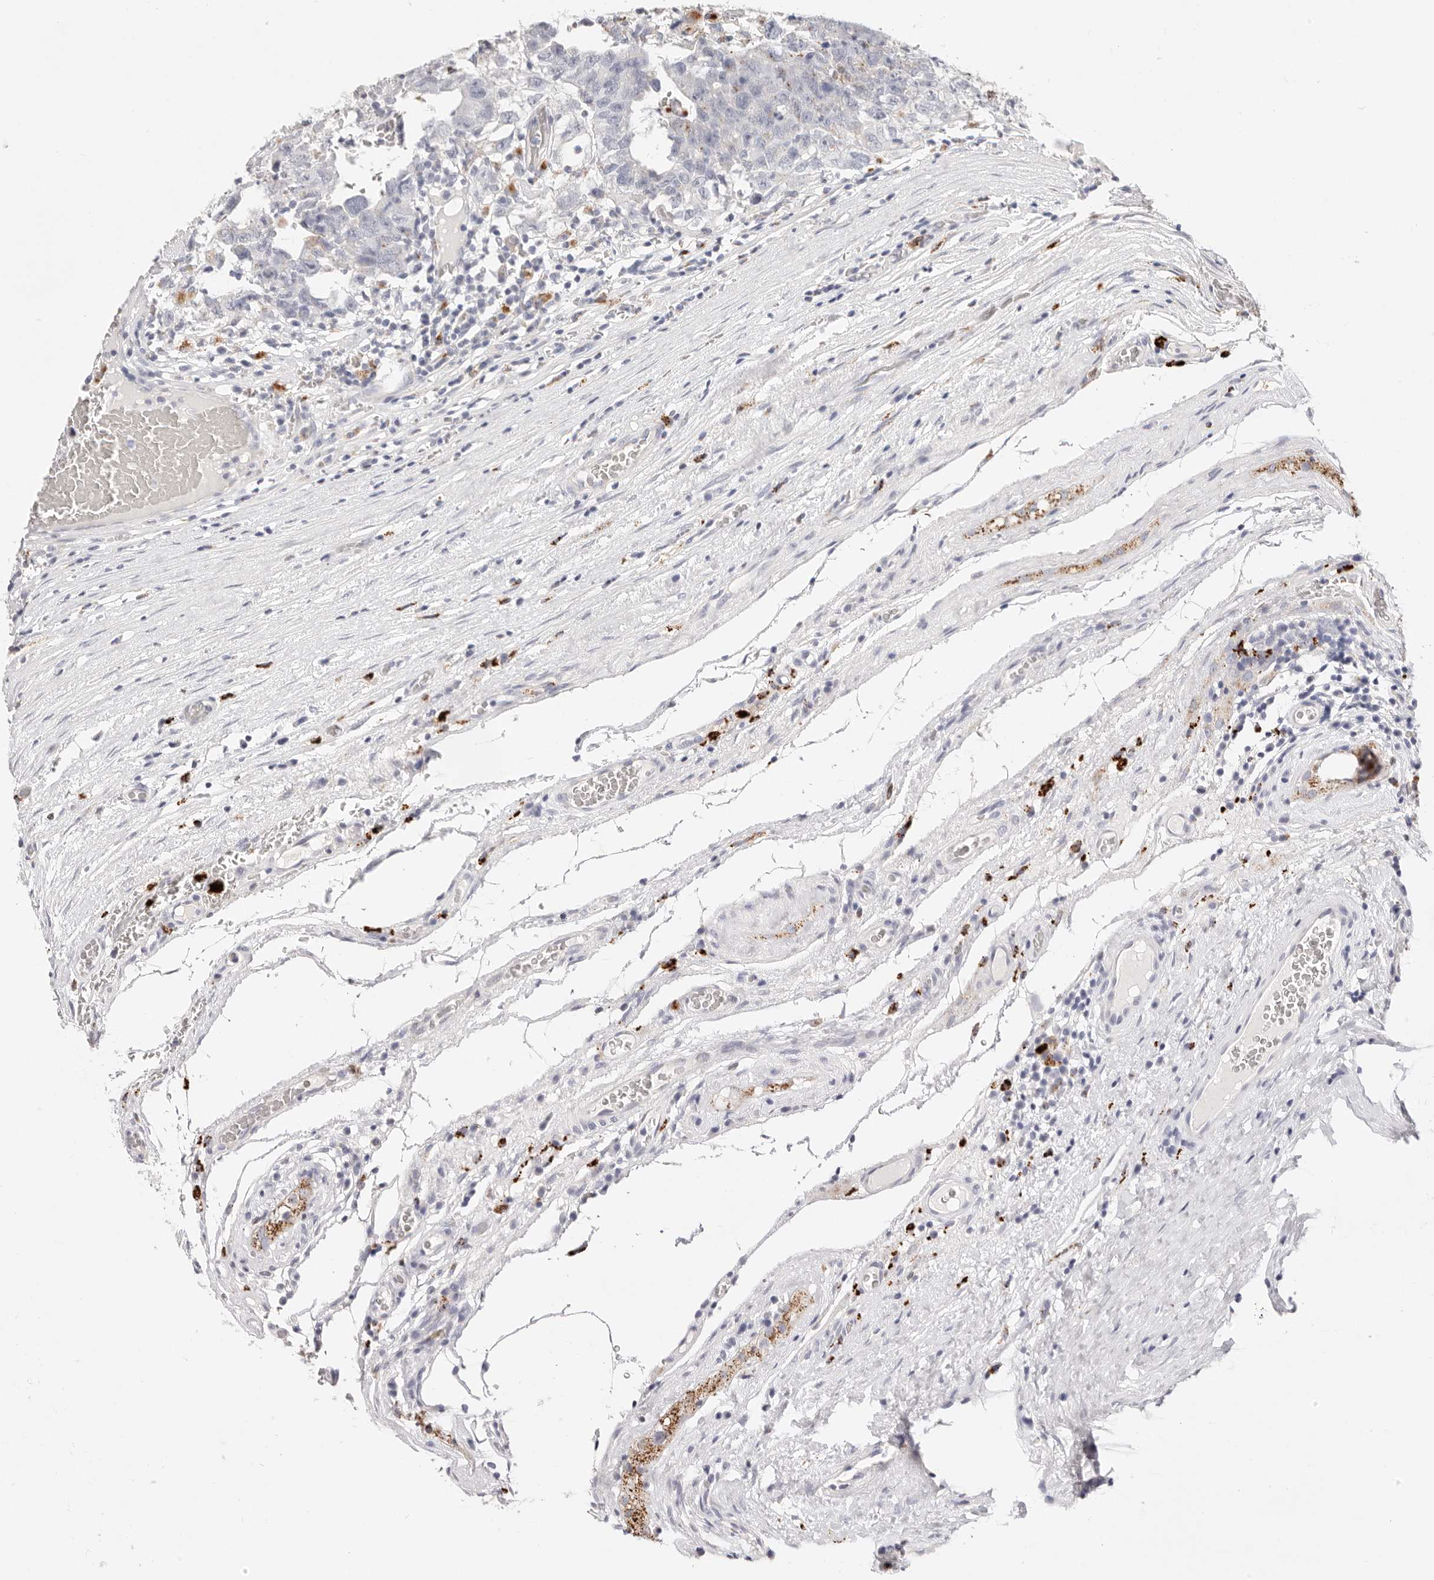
{"staining": {"intensity": "weak", "quantity": "<25%", "location": "cytoplasmic/membranous"}, "tissue": "testis cancer", "cell_type": "Tumor cells", "image_type": "cancer", "snomed": [{"axis": "morphology", "description": "Carcinoma, Embryonal, NOS"}, {"axis": "topography", "description": "Testis"}], "caption": "Immunohistochemistry (IHC) of testis cancer (embryonal carcinoma) exhibits no staining in tumor cells.", "gene": "STKLD1", "patient": {"sex": "male", "age": 26}}